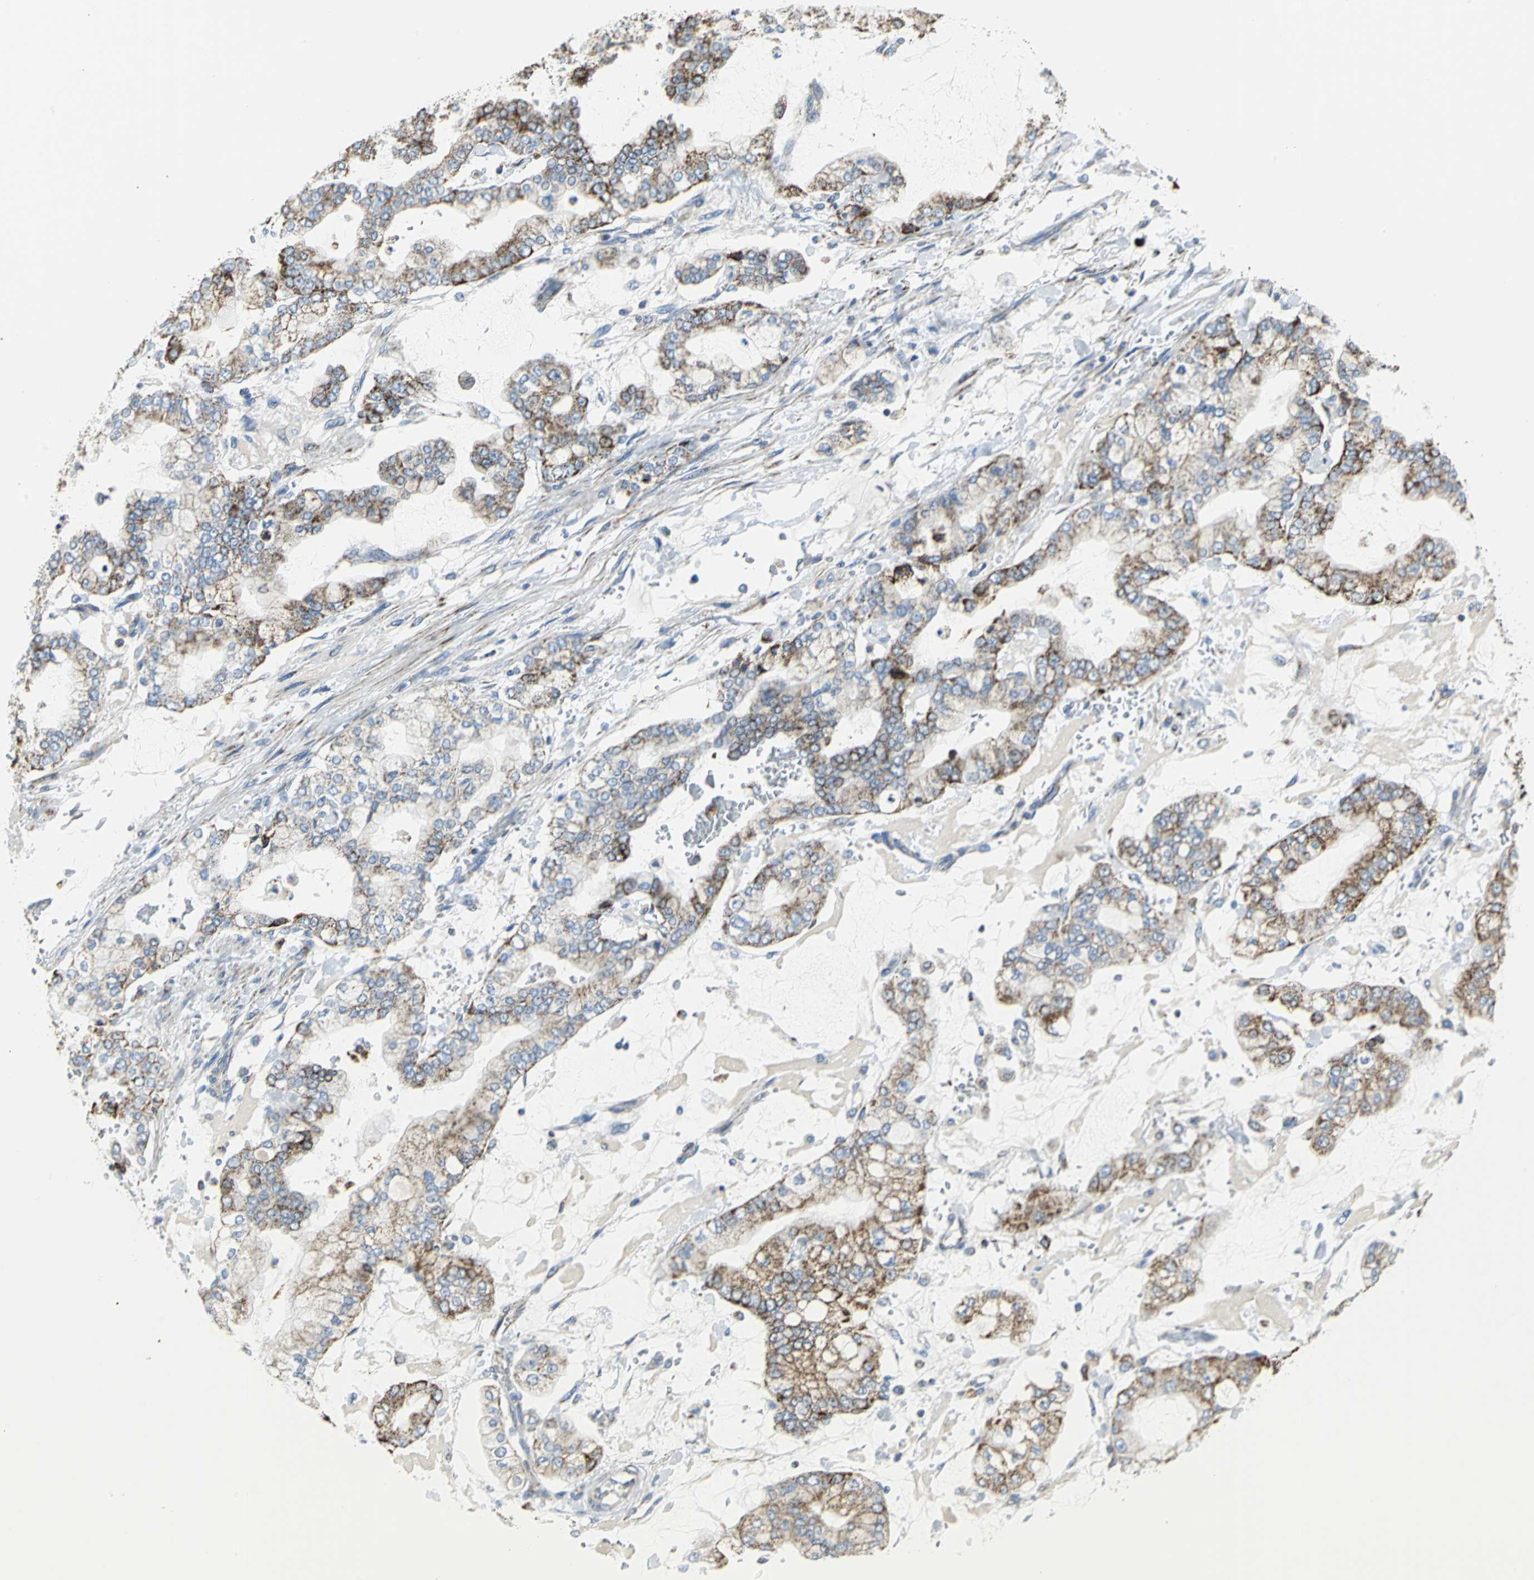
{"staining": {"intensity": "moderate", "quantity": "25%-75%", "location": "cytoplasmic/membranous"}, "tissue": "stomach cancer", "cell_type": "Tumor cells", "image_type": "cancer", "snomed": [{"axis": "morphology", "description": "Normal tissue, NOS"}, {"axis": "morphology", "description": "Adenocarcinoma, NOS"}, {"axis": "topography", "description": "Stomach, upper"}, {"axis": "topography", "description": "Stomach"}], "caption": "About 25%-75% of tumor cells in stomach cancer display moderate cytoplasmic/membranous protein expression as visualized by brown immunohistochemical staining.", "gene": "NTRK1", "patient": {"sex": "male", "age": 76}}